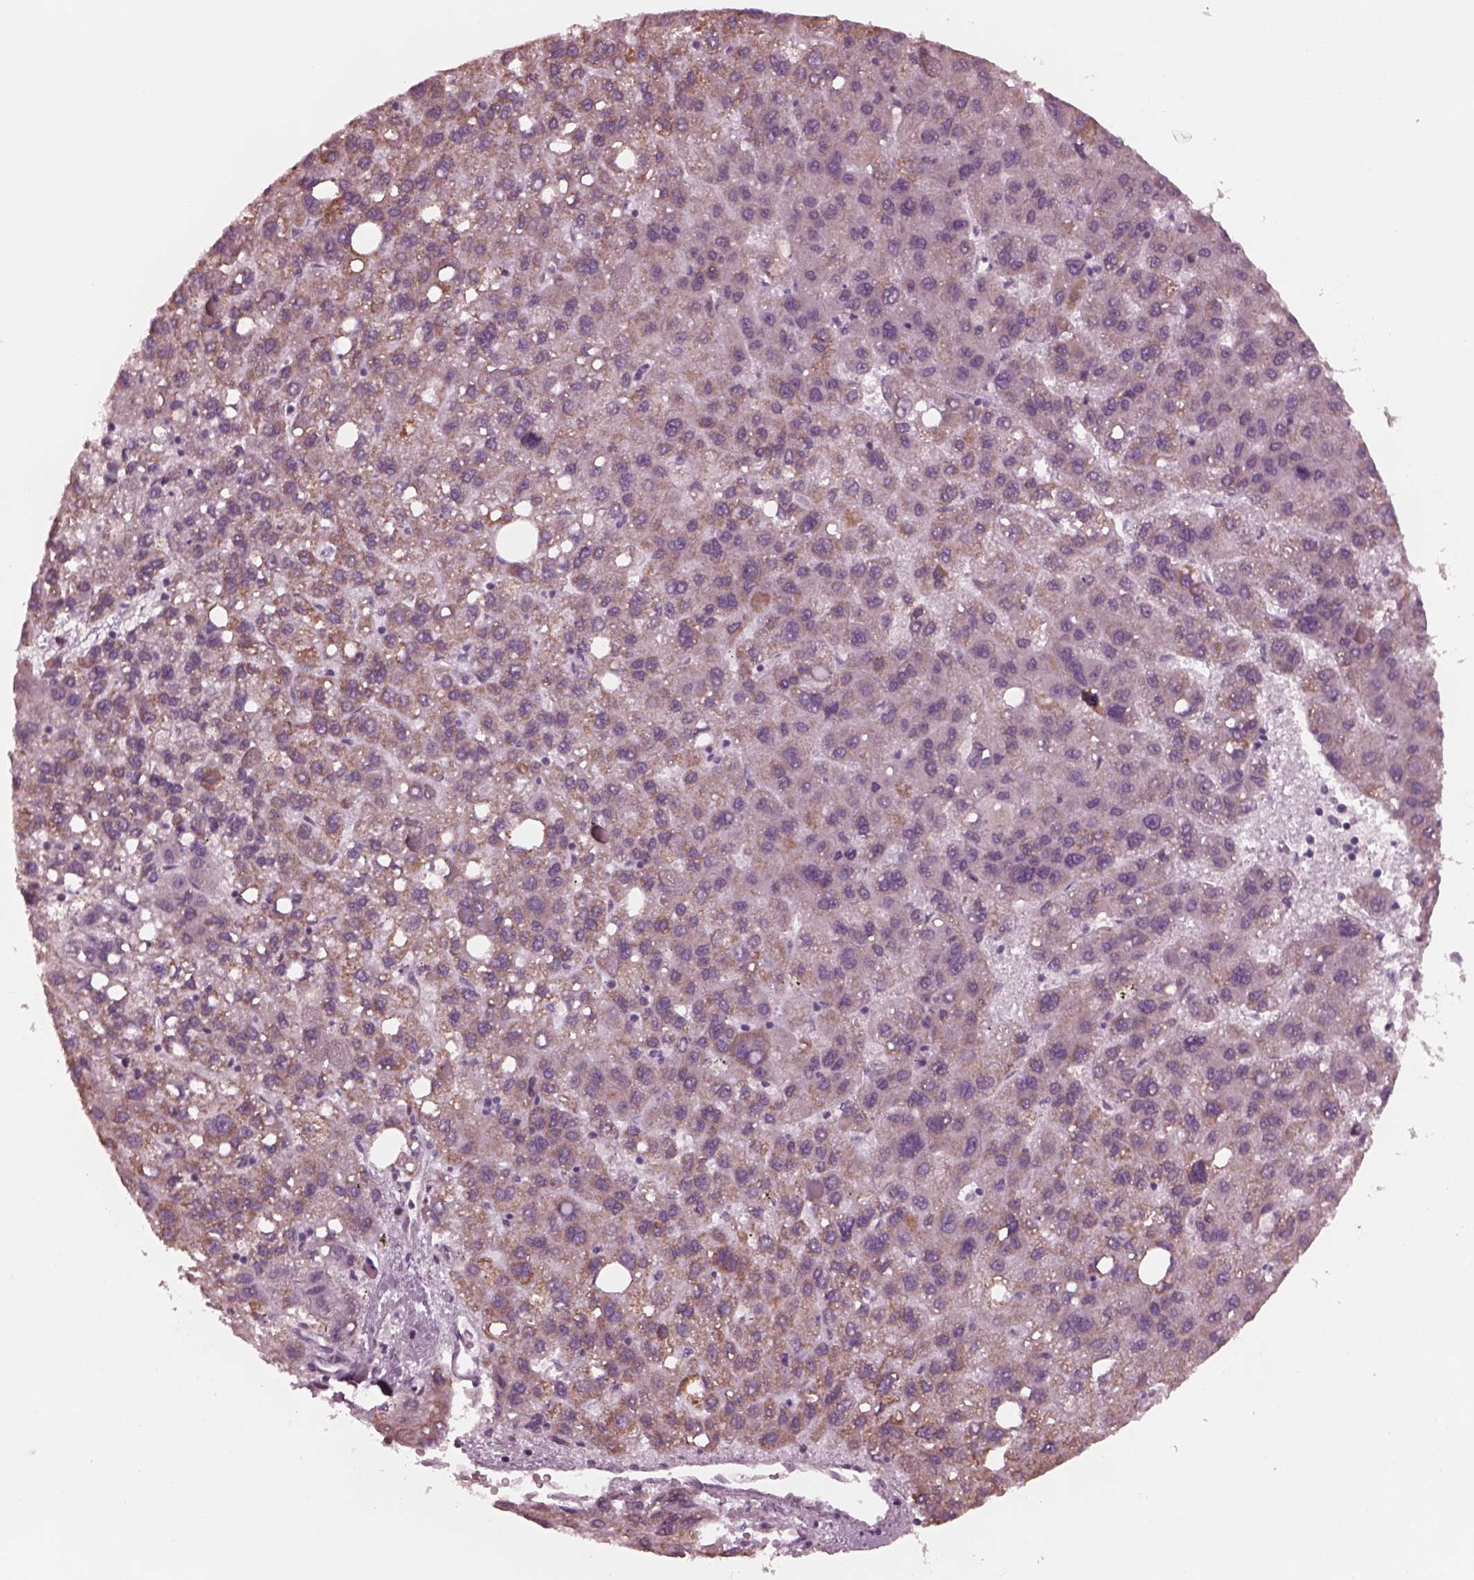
{"staining": {"intensity": "moderate", "quantity": "<25%", "location": "cytoplasmic/membranous"}, "tissue": "liver cancer", "cell_type": "Tumor cells", "image_type": "cancer", "snomed": [{"axis": "morphology", "description": "Carcinoma, Hepatocellular, NOS"}, {"axis": "topography", "description": "Liver"}], "caption": "A brown stain shows moderate cytoplasmic/membranous staining of a protein in liver cancer (hepatocellular carcinoma) tumor cells. Immunohistochemistry stains the protein of interest in brown and the nuclei are stained blue.", "gene": "CELSR3", "patient": {"sex": "female", "age": 82}}